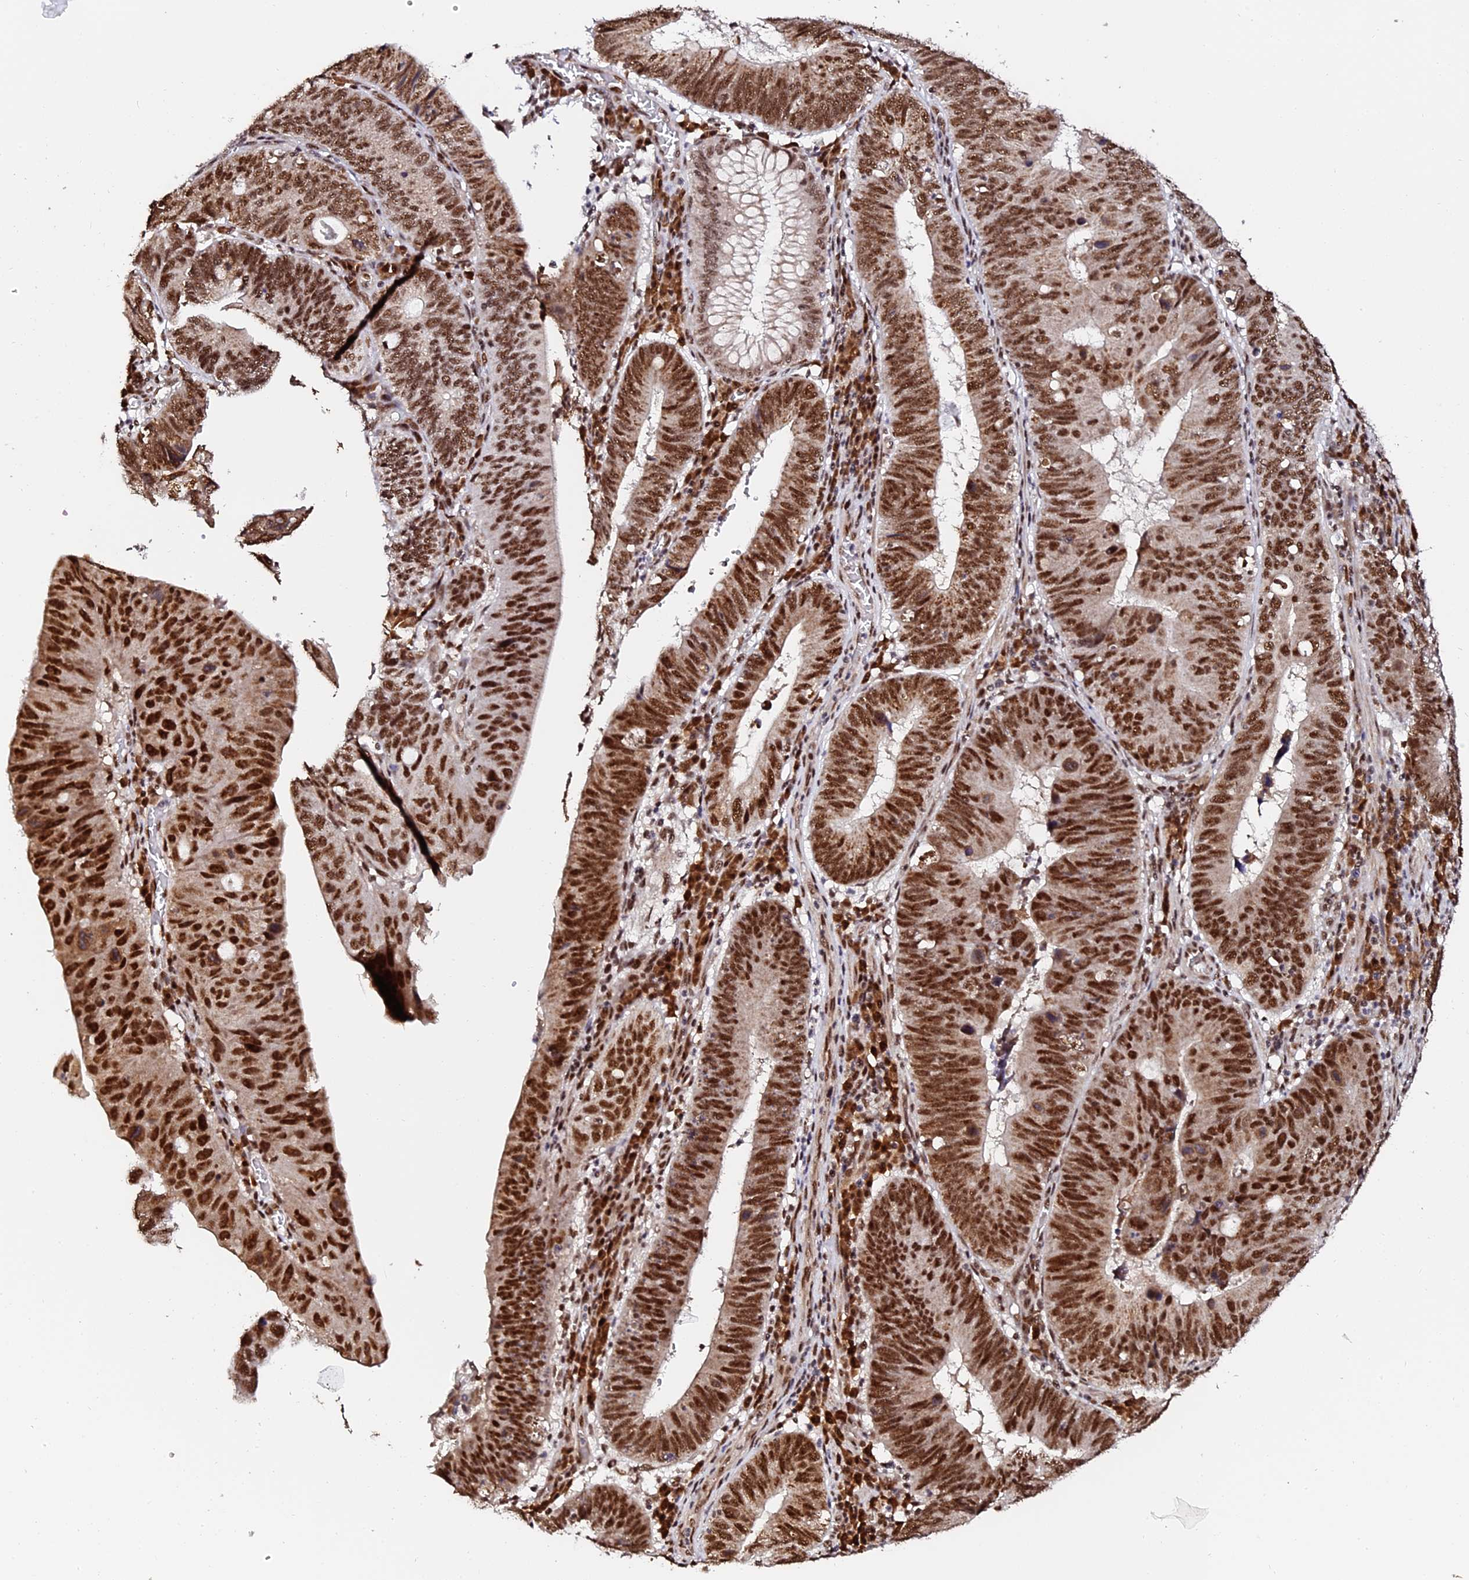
{"staining": {"intensity": "strong", "quantity": ">75%", "location": "nuclear"}, "tissue": "stomach cancer", "cell_type": "Tumor cells", "image_type": "cancer", "snomed": [{"axis": "morphology", "description": "Adenocarcinoma, NOS"}, {"axis": "topography", "description": "Stomach"}], "caption": "Stomach cancer (adenocarcinoma) tissue displays strong nuclear staining in about >75% of tumor cells, visualized by immunohistochemistry.", "gene": "MCRS1", "patient": {"sex": "male", "age": 59}}